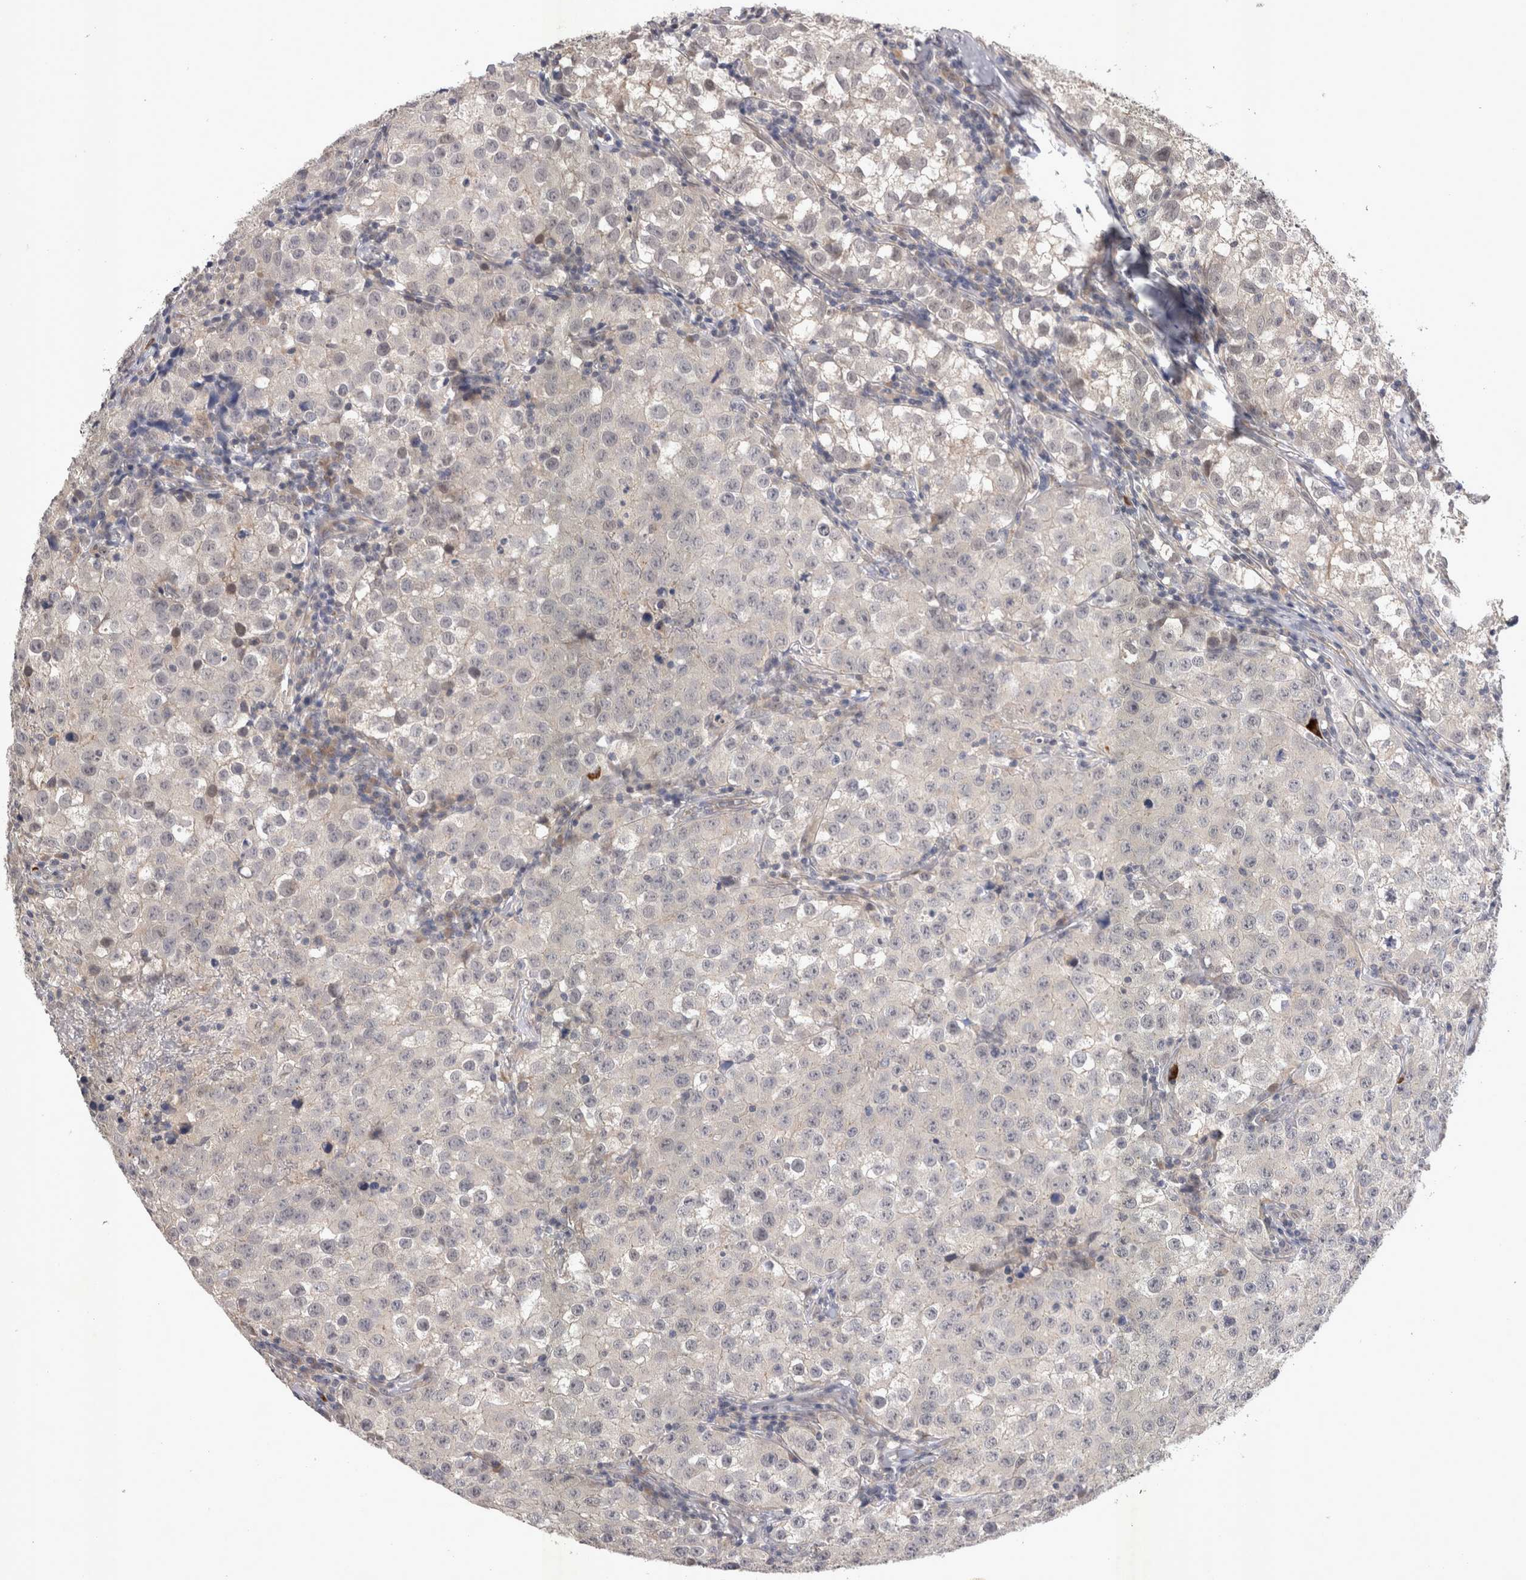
{"staining": {"intensity": "negative", "quantity": "none", "location": "none"}, "tissue": "testis cancer", "cell_type": "Tumor cells", "image_type": "cancer", "snomed": [{"axis": "morphology", "description": "Seminoma, NOS"}, {"axis": "morphology", "description": "Carcinoma, Embryonal, NOS"}, {"axis": "topography", "description": "Testis"}], "caption": "The immunohistochemistry (IHC) micrograph has no significant positivity in tumor cells of seminoma (testis) tissue.", "gene": "CTBS", "patient": {"sex": "male", "age": 43}}